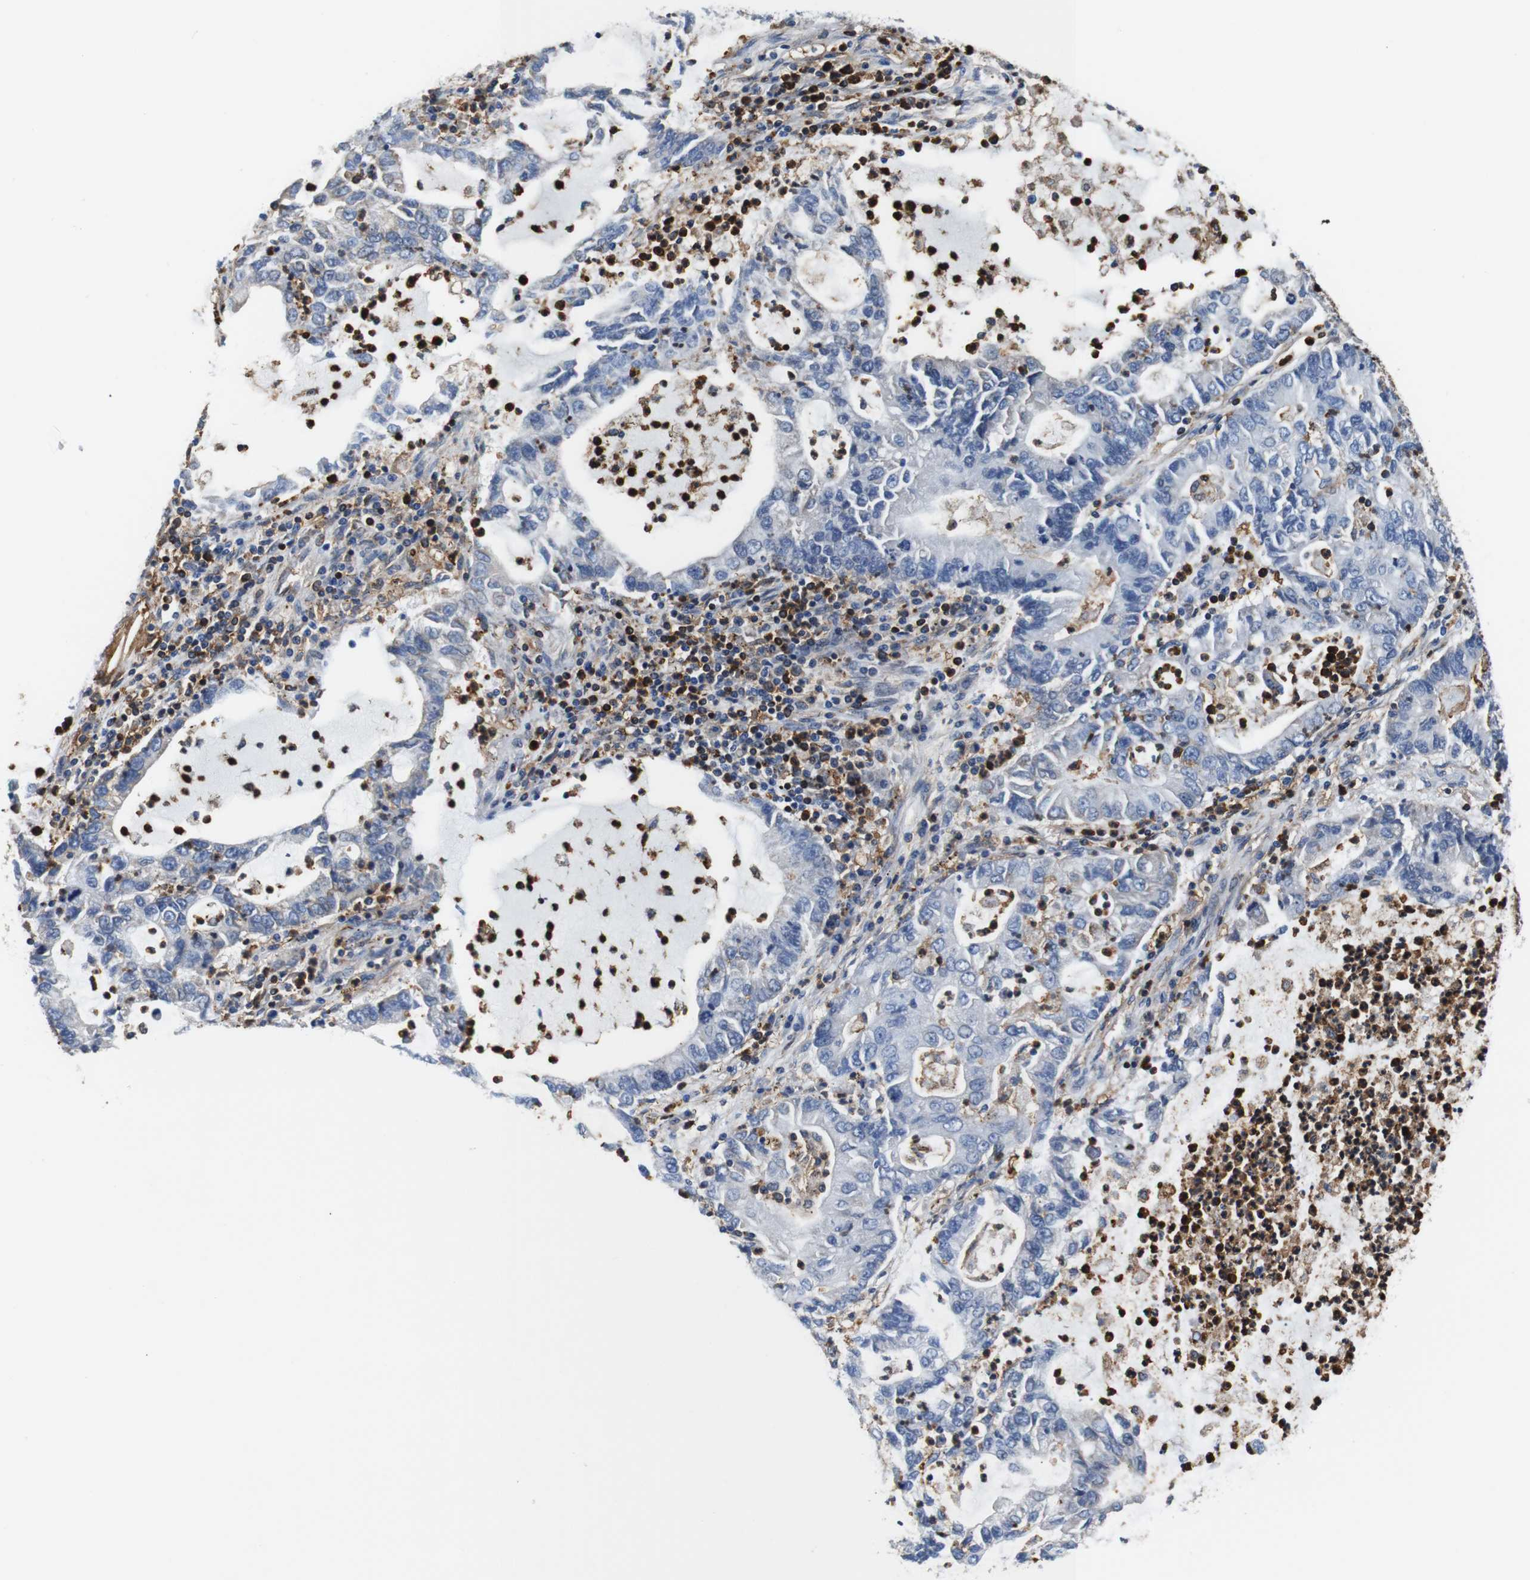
{"staining": {"intensity": "negative", "quantity": "none", "location": "none"}, "tissue": "lung cancer", "cell_type": "Tumor cells", "image_type": "cancer", "snomed": [{"axis": "morphology", "description": "Adenocarcinoma, NOS"}, {"axis": "topography", "description": "Lung"}], "caption": "Immunohistochemistry (IHC) of lung adenocarcinoma demonstrates no expression in tumor cells.", "gene": "ANXA1", "patient": {"sex": "female", "age": 51}}